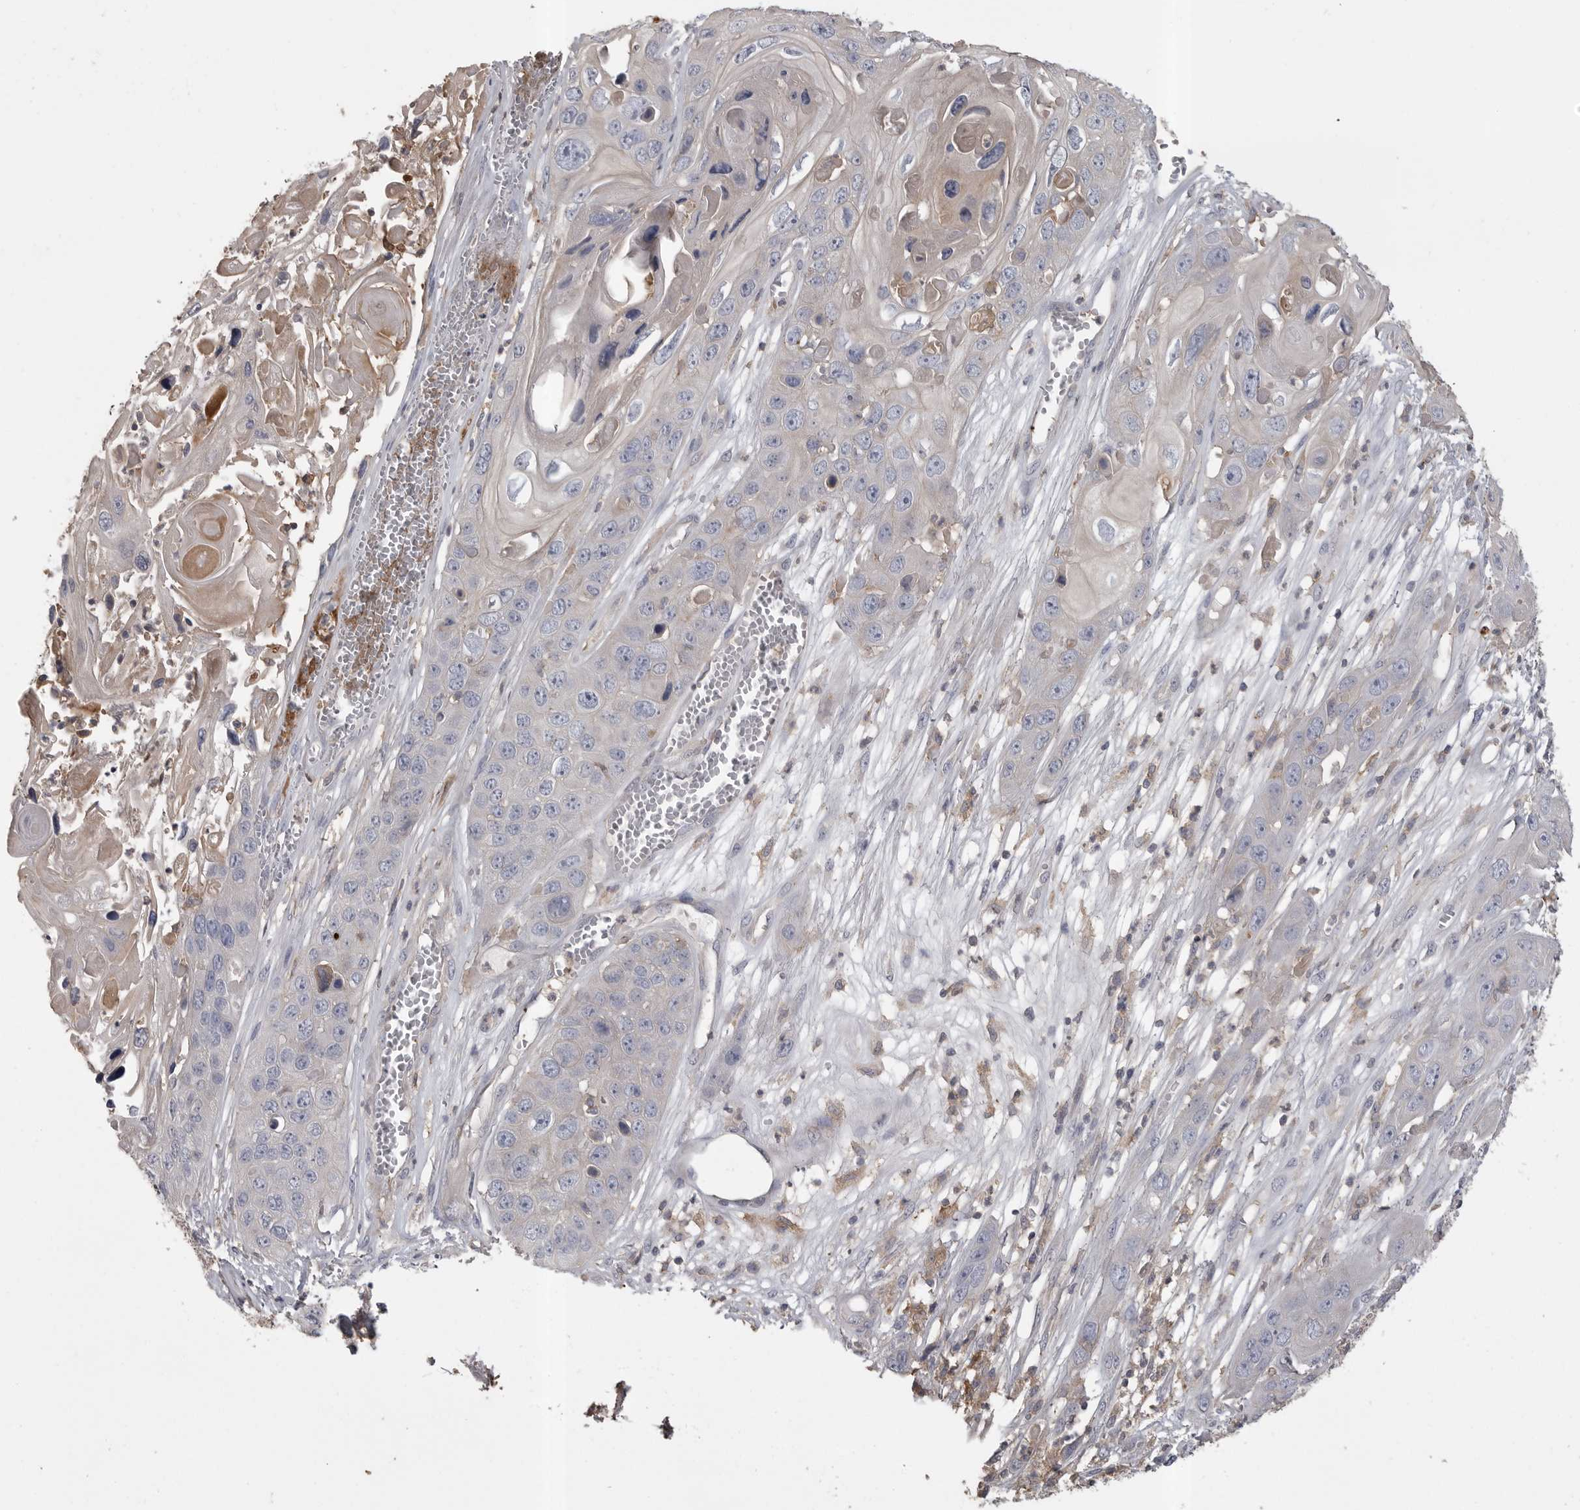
{"staining": {"intensity": "negative", "quantity": "none", "location": "none"}, "tissue": "skin cancer", "cell_type": "Tumor cells", "image_type": "cancer", "snomed": [{"axis": "morphology", "description": "Squamous cell carcinoma, NOS"}, {"axis": "topography", "description": "Skin"}], "caption": "Immunohistochemical staining of squamous cell carcinoma (skin) exhibits no significant staining in tumor cells.", "gene": "CMTM6", "patient": {"sex": "male", "age": 55}}